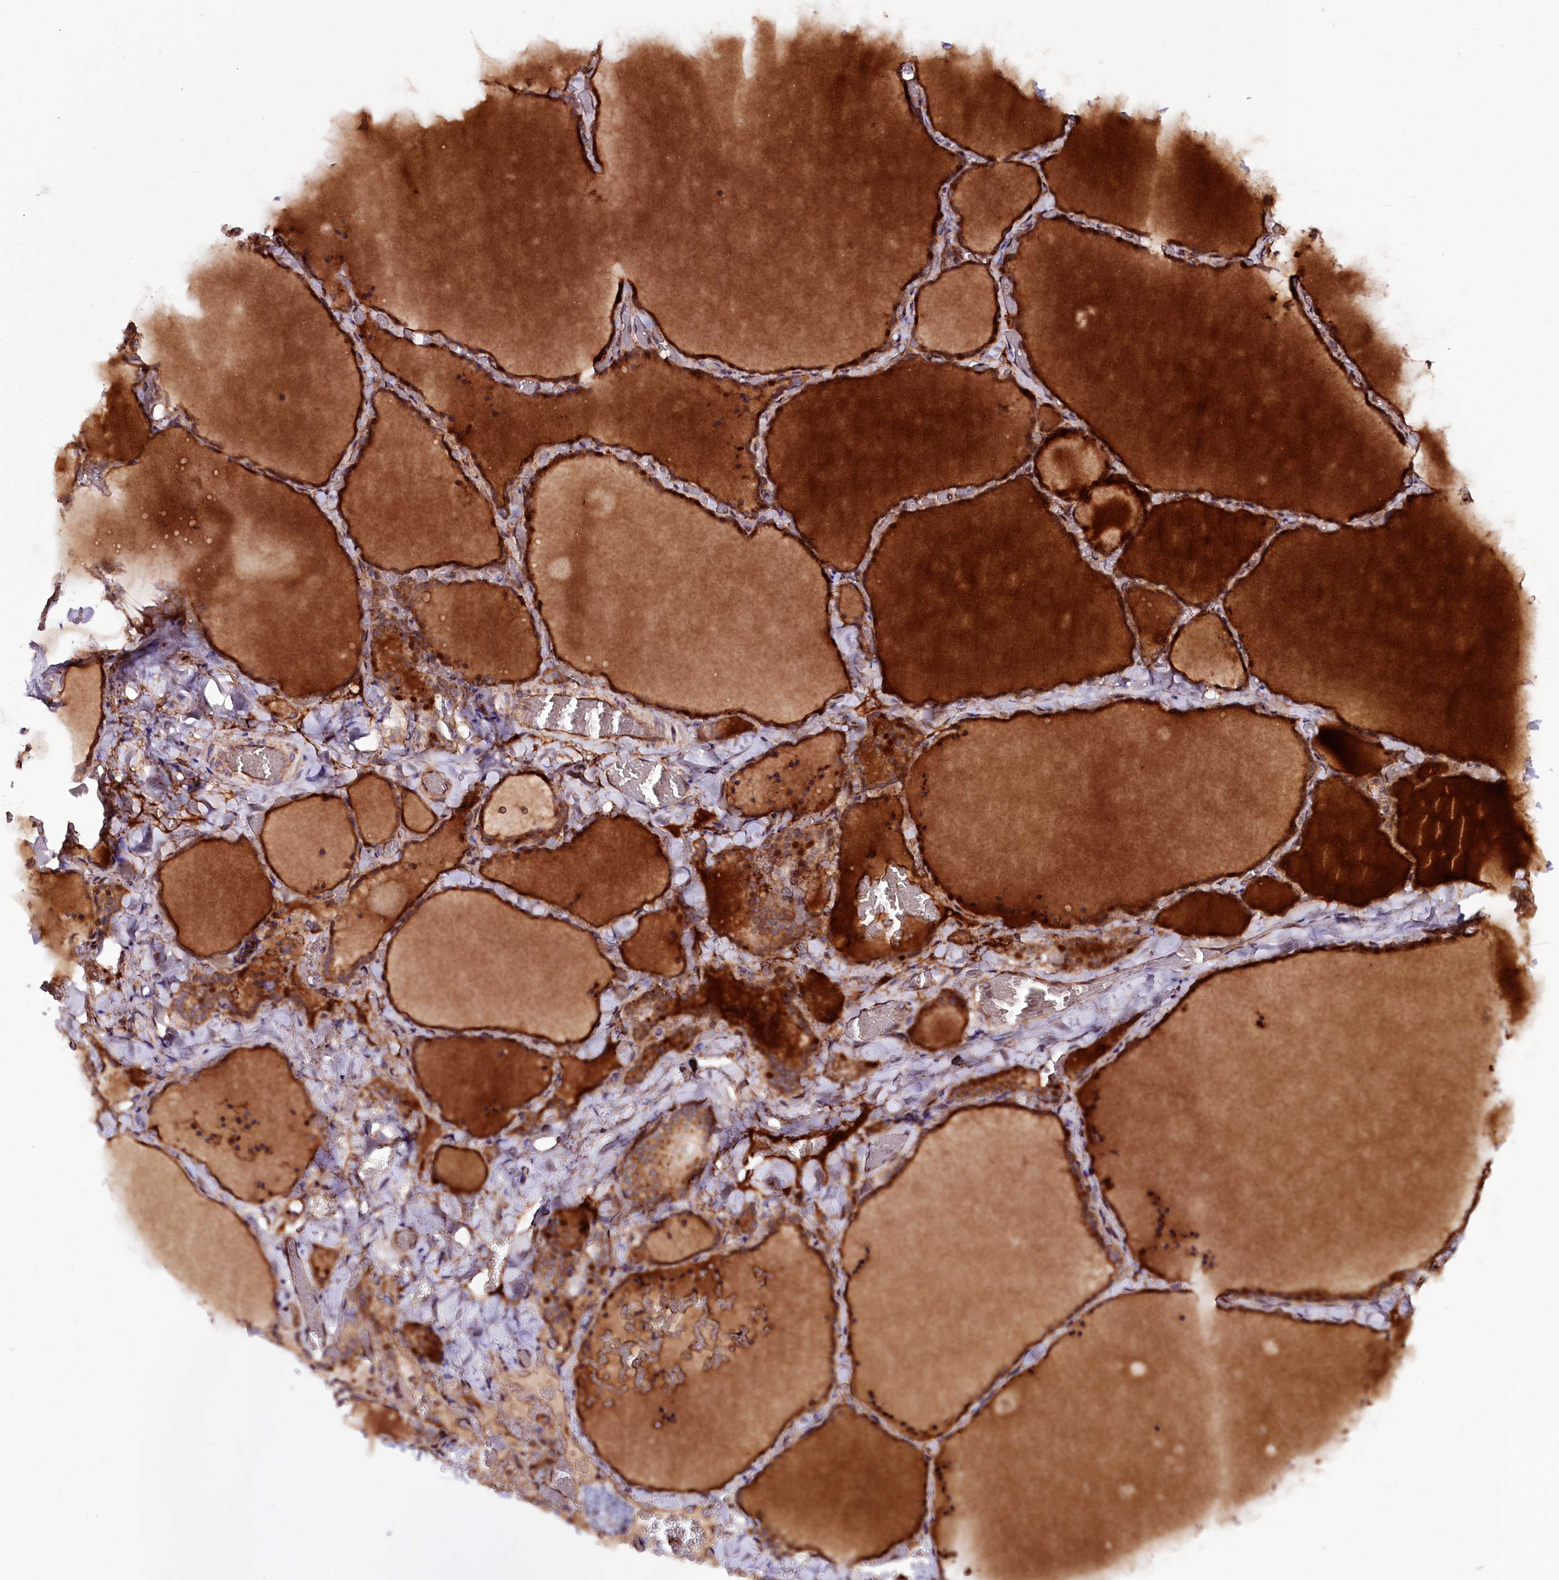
{"staining": {"intensity": "strong", "quantity": ">75%", "location": "cytoplasmic/membranous,nuclear"}, "tissue": "thyroid gland", "cell_type": "Glandular cells", "image_type": "normal", "snomed": [{"axis": "morphology", "description": "Normal tissue, NOS"}, {"axis": "topography", "description": "Thyroid gland"}], "caption": "Thyroid gland was stained to show a protein in brown. There is high levels of strong cytoplasmic/membranous,nuclear staining in about >75% of glandular cells.", "gene": "PDZRN3", "patient": {"sex": "female", "age": 22}}